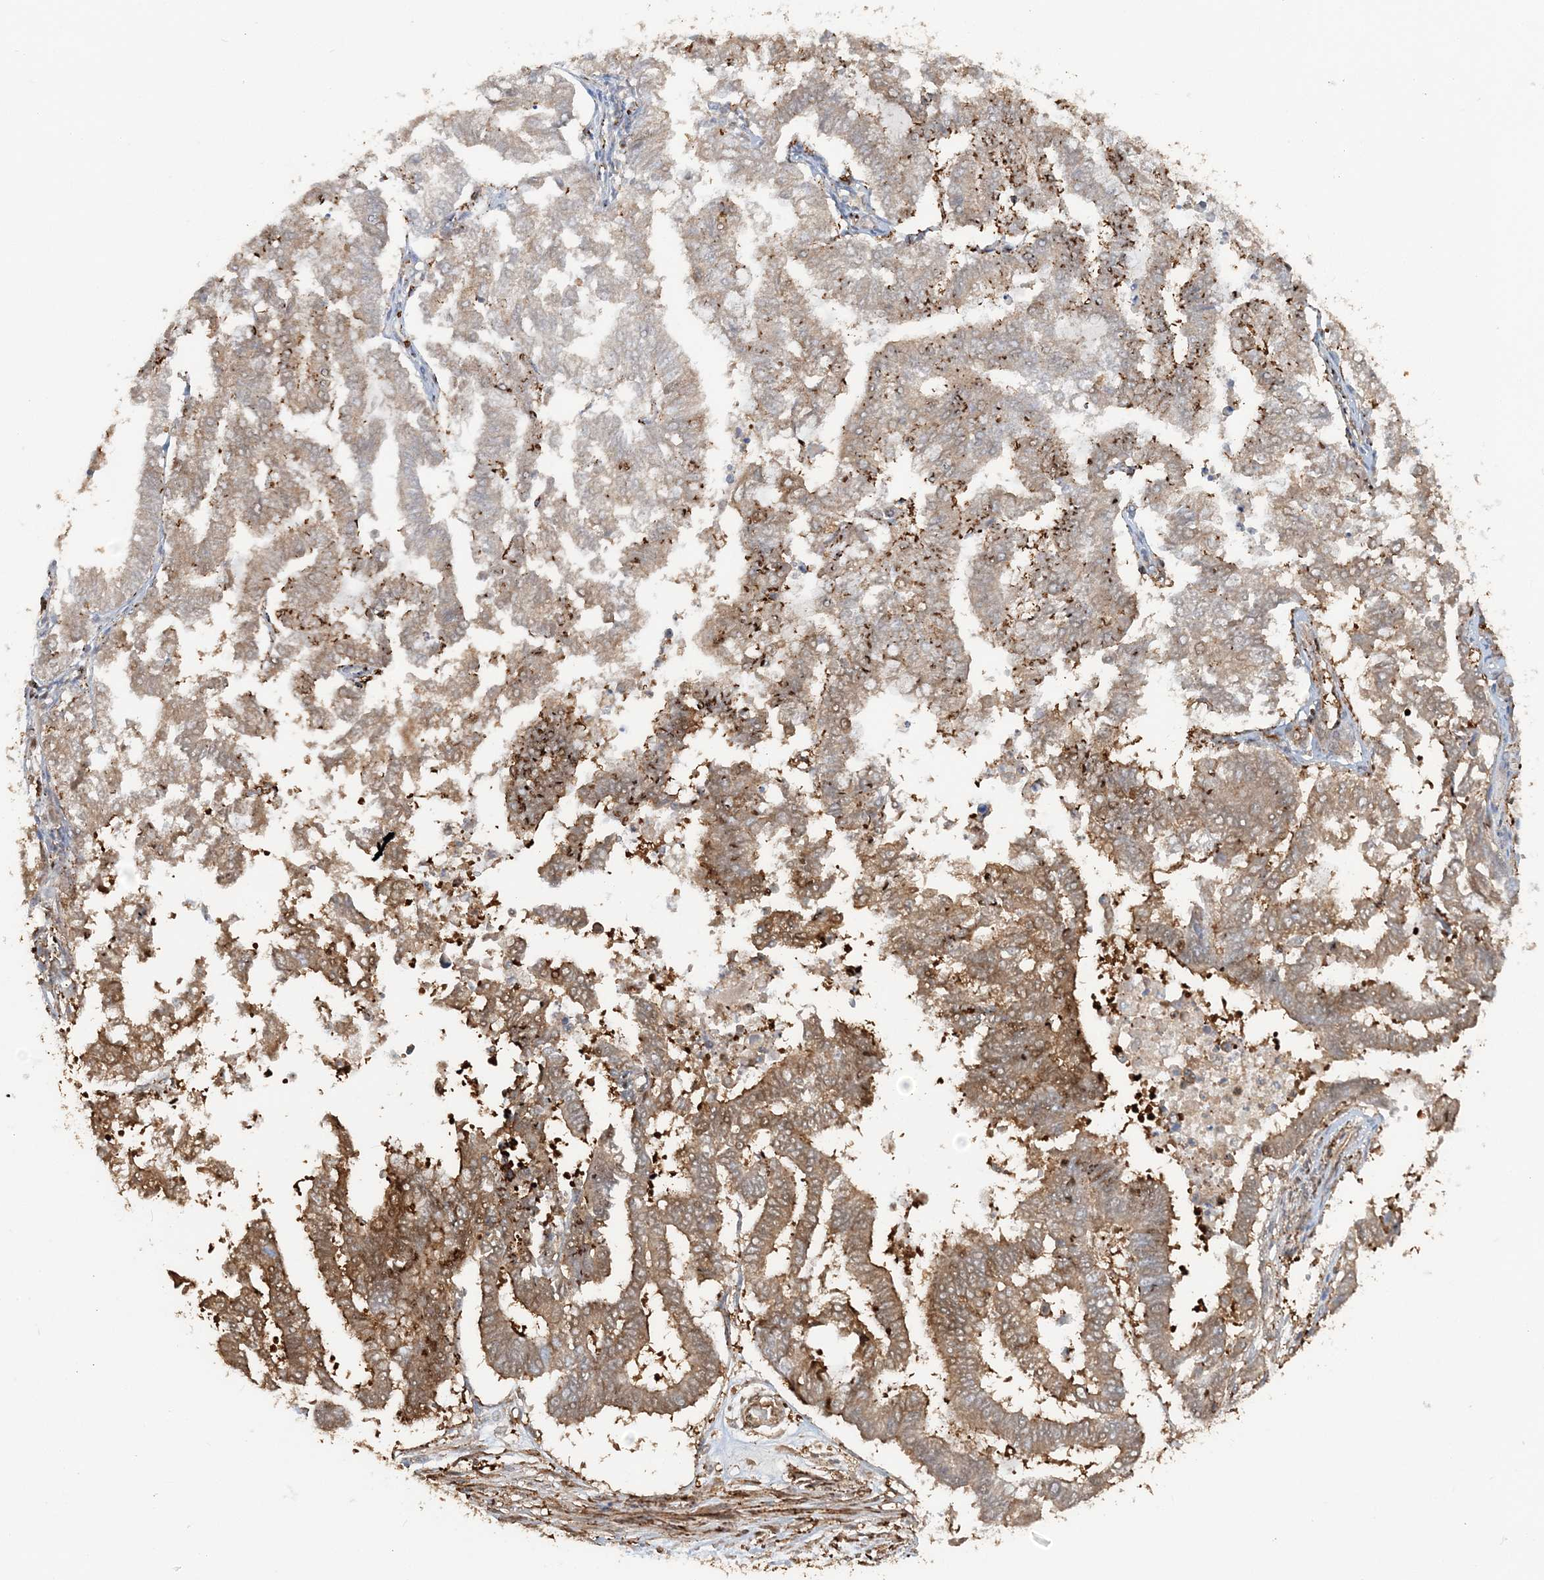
{"staining": {"intensity": "moderate", "quantity": "<25%", "location": "cytoplasmic/membranous"}, "tissue": "endometrial cancer", "cell_type": "Tumor cells", "image_type": "cancer", "snomed": [{"axis": "morphology", "description": "Necrosis, NOS"}, {"axis": "morphology", "description": "Adenocarcinoma, NOS"}, {"axis": "topography", "description": "Endometrium"}], "caption": "Human adenocarcinoma (endometrial) stained for a protein (brown) shows moderate cytoplasmic/membranous positive expression in approximately <25% of tumor cells.", "gene": "DSTN", "patient": {"sex": "female", "age": 79}}